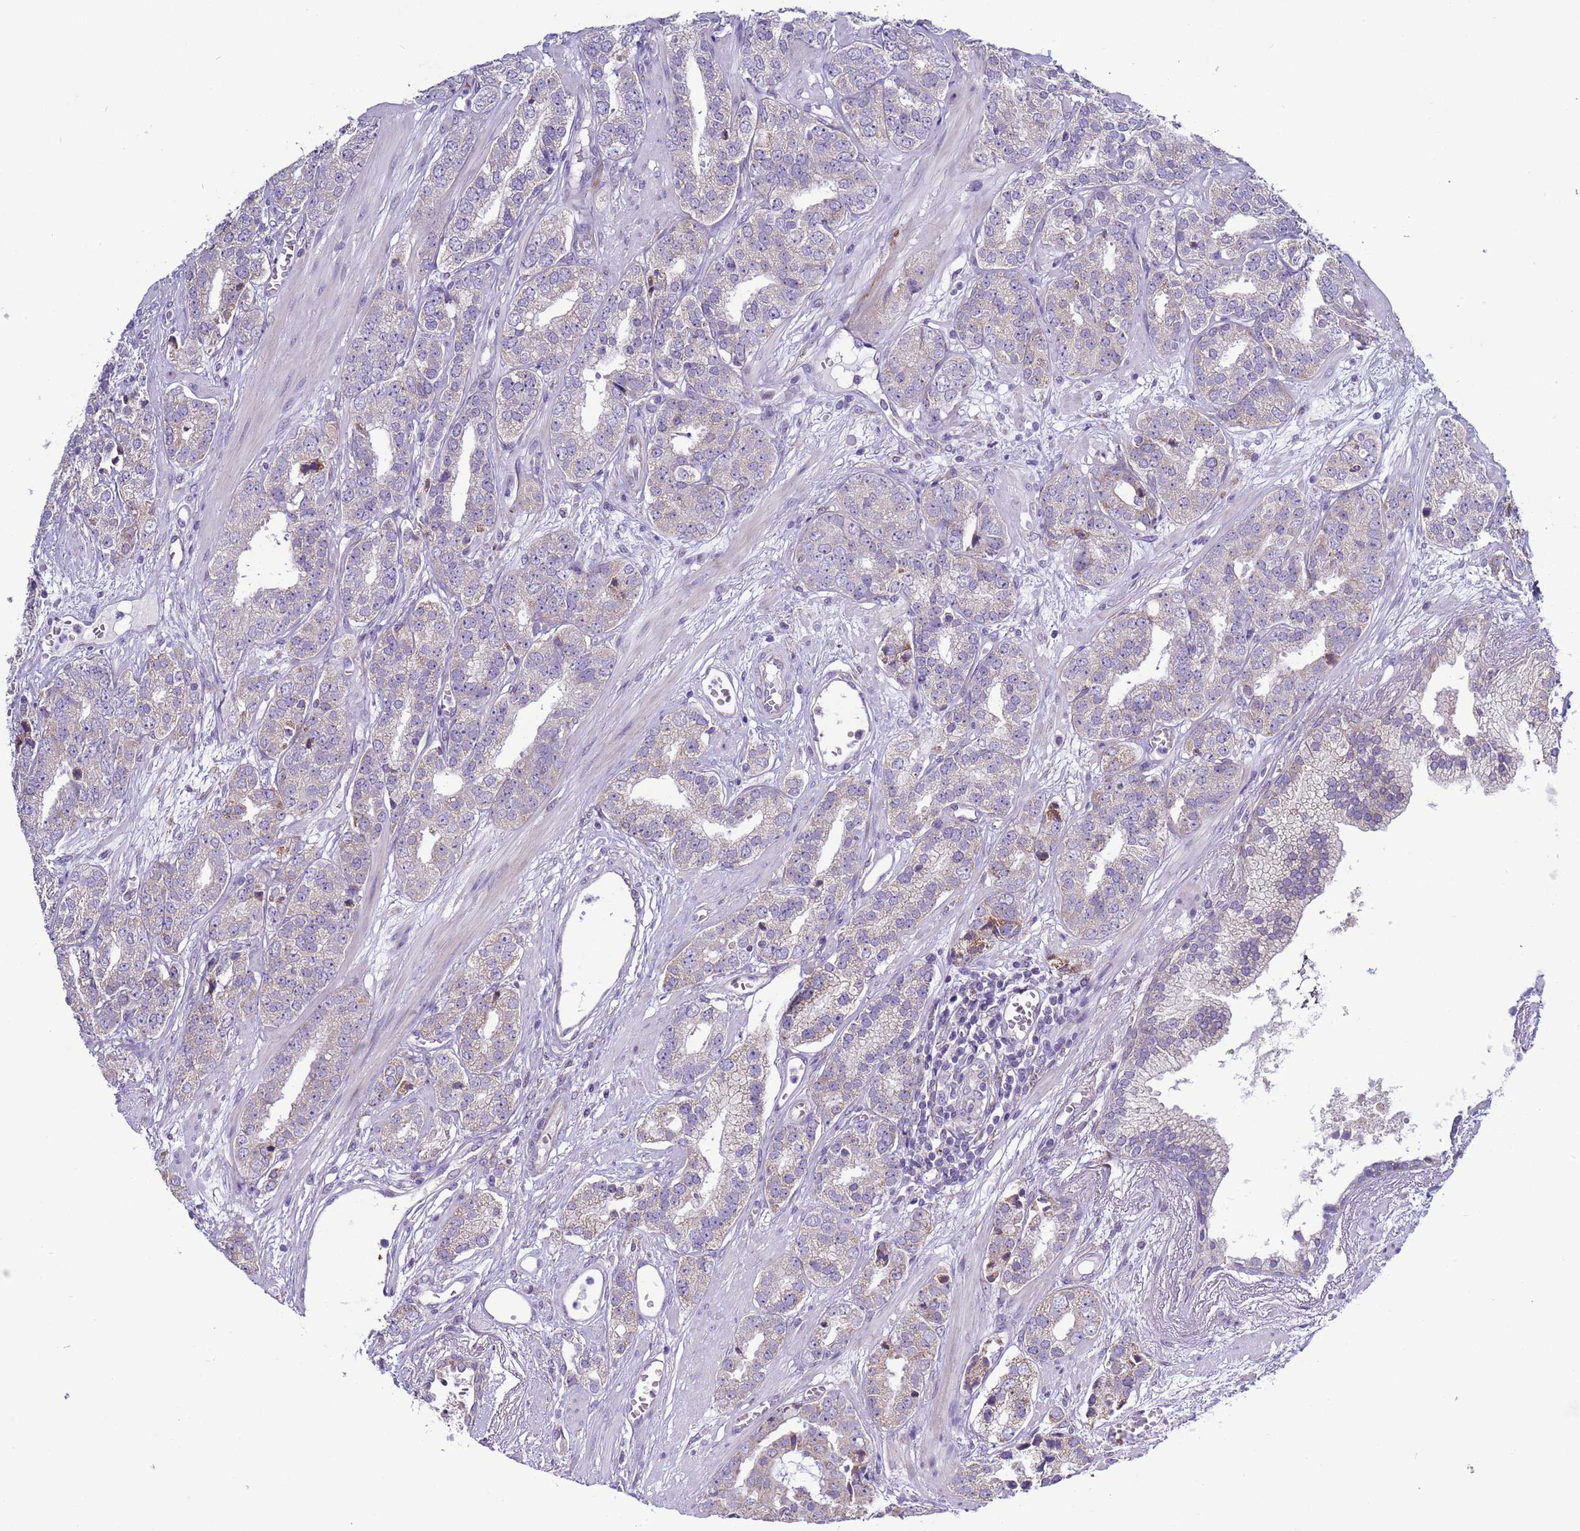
{"staining": {"intensity": "weak", "quantity": "<25%", "location": "cytoplasmic/membranous"}, "tissue": "prostate cancer", "cell_type": "Tumor cells", "image_type": "cancer", "snomed": [{"axis": "morphology", "description": "Adenocarcinoma, High grade"}, {"axis": "topography", "description": "Prostate"}], "caption": "The histopathology image demonstrates no staining of tumor cells in prostate cancer (adenocarcinoma (high-grade)). (DAB immunohistochemistry (IHC) with hematoxylin counter stain).", "gene": "ABHD17B", "patient": {"sex": "male", "age": 71}}